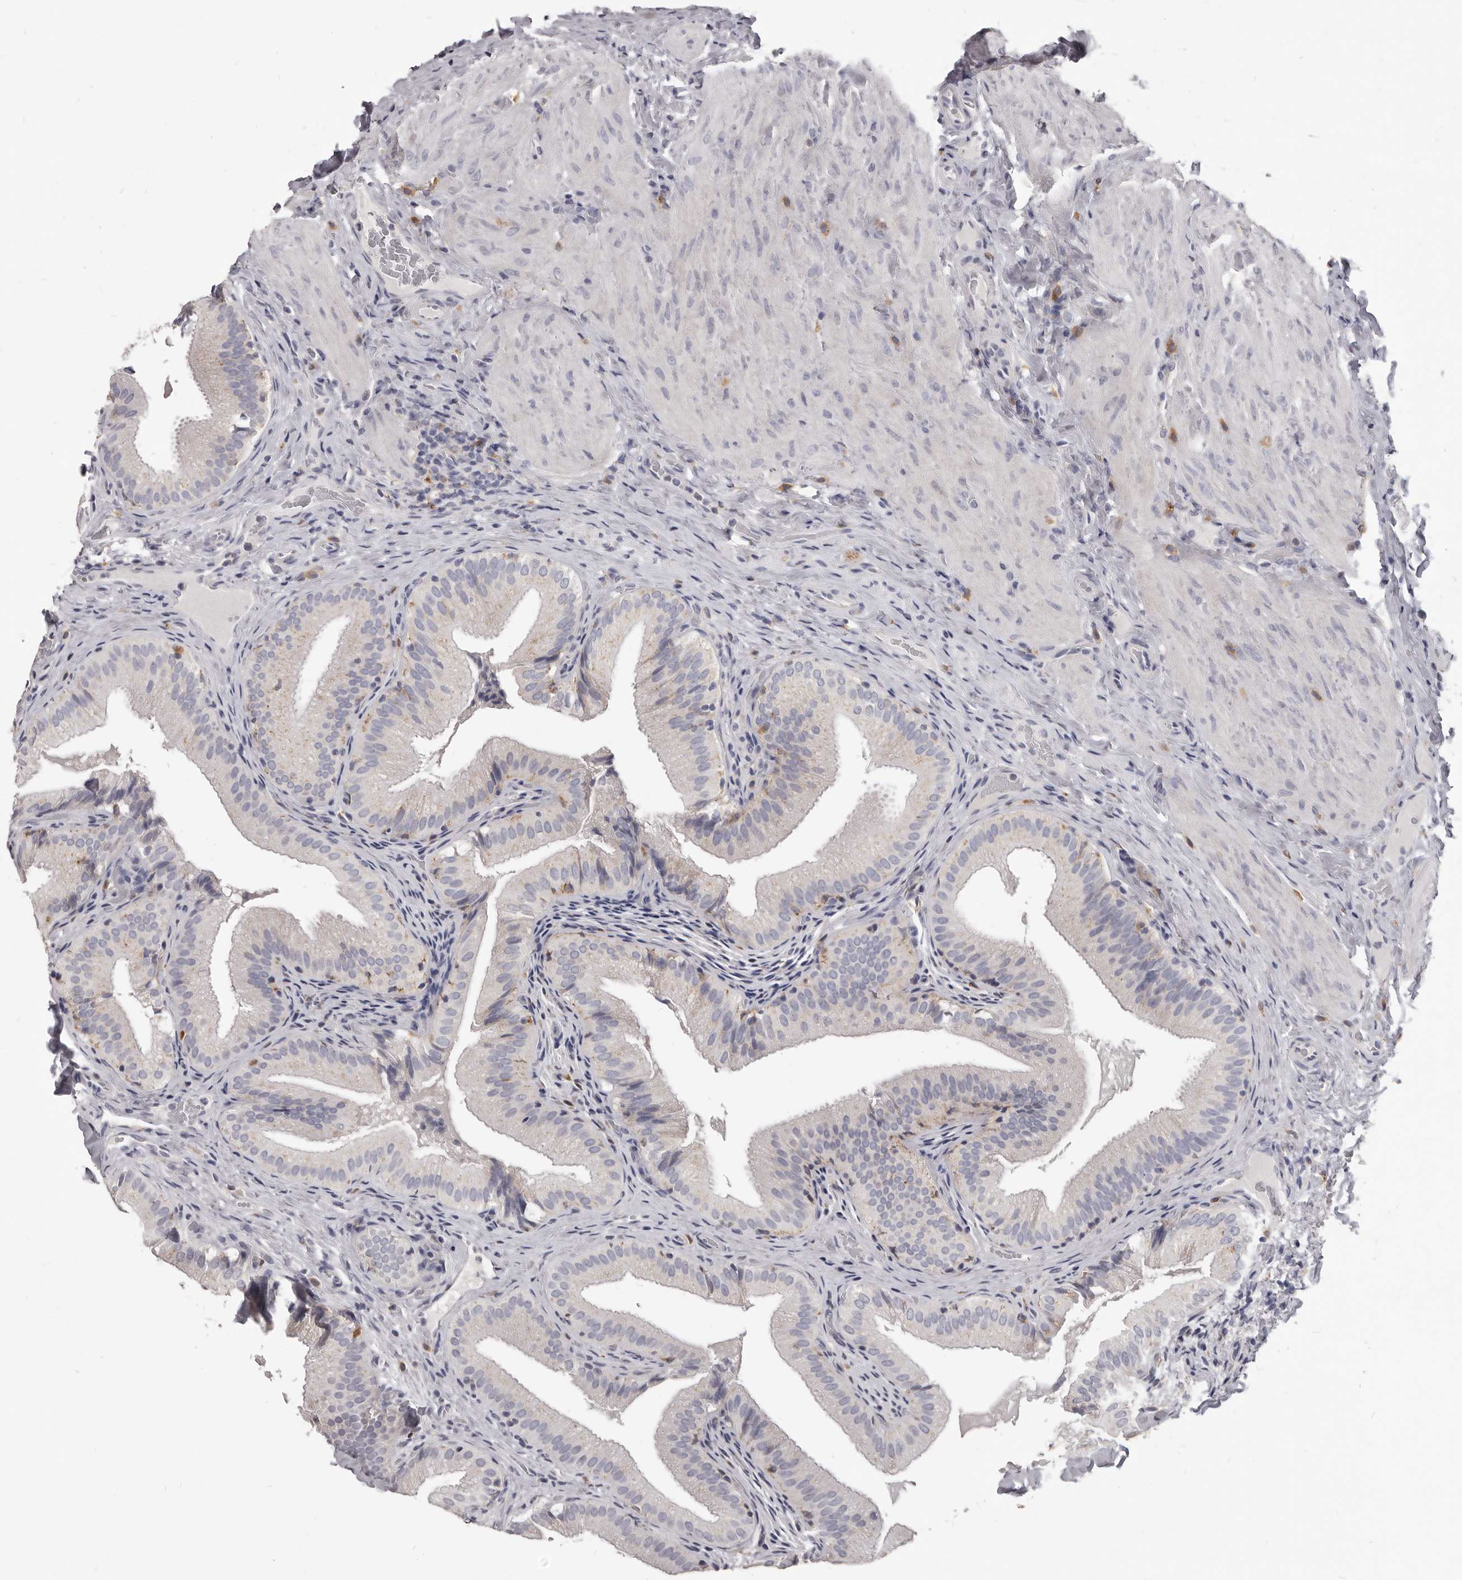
{"staining": {"intensity": "weak", "quantity": "25%-75%", "location": "cytoplasmic/membranous"}, "tissue": "gallbladder", "cell_type": "Glandular cells", "image_type": "normal", "snomed": [{"axis": "morphology", "description": "Normal tissue, NOS"}, {"axis": "topography", "description": "Gallbladder"}], "caption": "Weak cytoplasmic/membranous expression for a protein is present in approximately 25%-75% of glandular cells of unremarkable gallbladder using IHC.", "gene": "PI4K2A", "patient": {"sex": "female", "age": 30}}